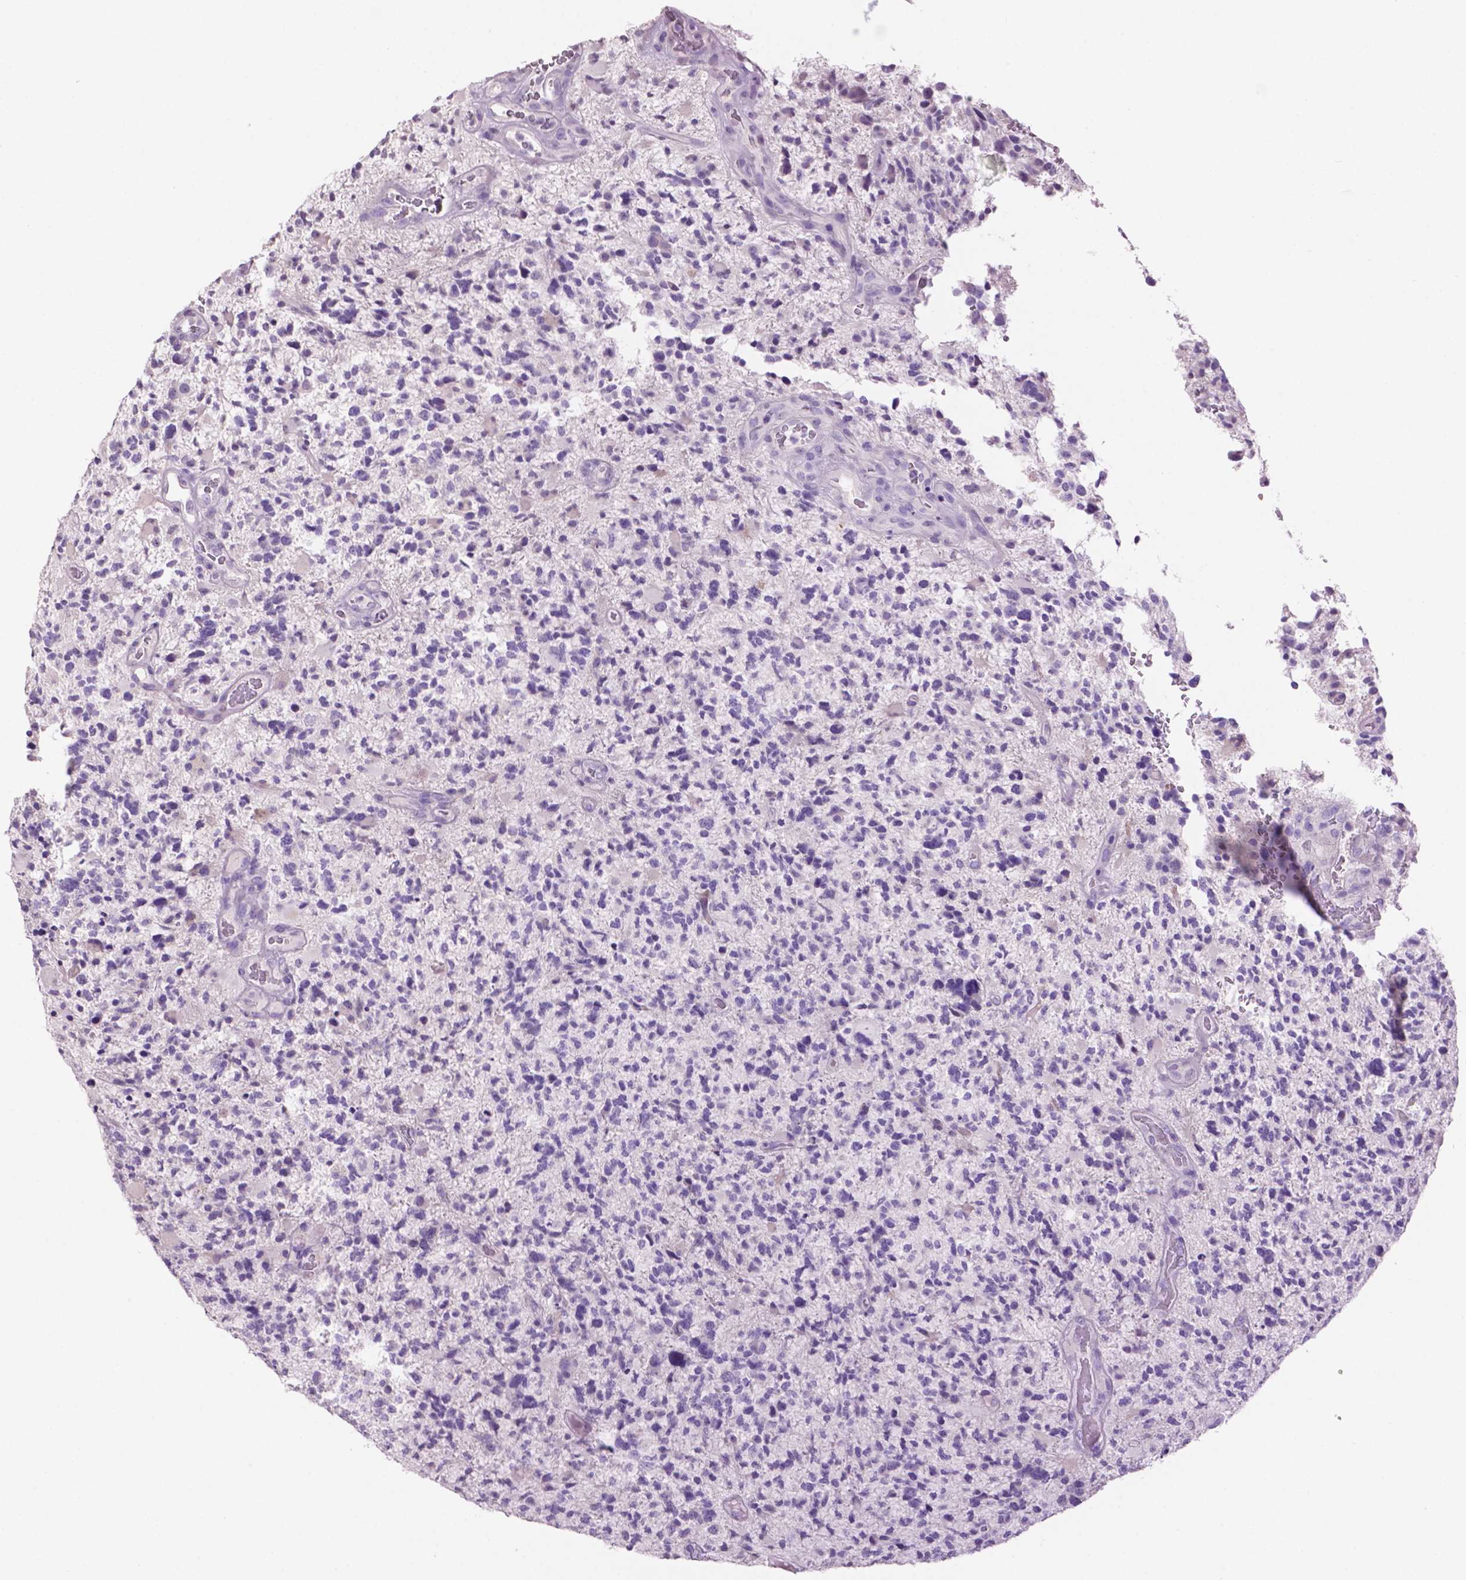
{"staining": {"intensity": "negative", "quantity": "none", "location": "none"}, "tissue": "glioma", "cell_type": "Tumor cells", "image_type": "cancer", "snomed": [{"axis": "morphology", "description": "Glioma, malignant, High grade"}, {"axis": "topography", "description": "Brain"}], "caption": "Tumor cells are negative for brown protein staining in malignant high-grade glioma. (DAB IHC, high magnification).", "gene": "CRYBA4", "patient": {"sex": "female", "age": 71}}